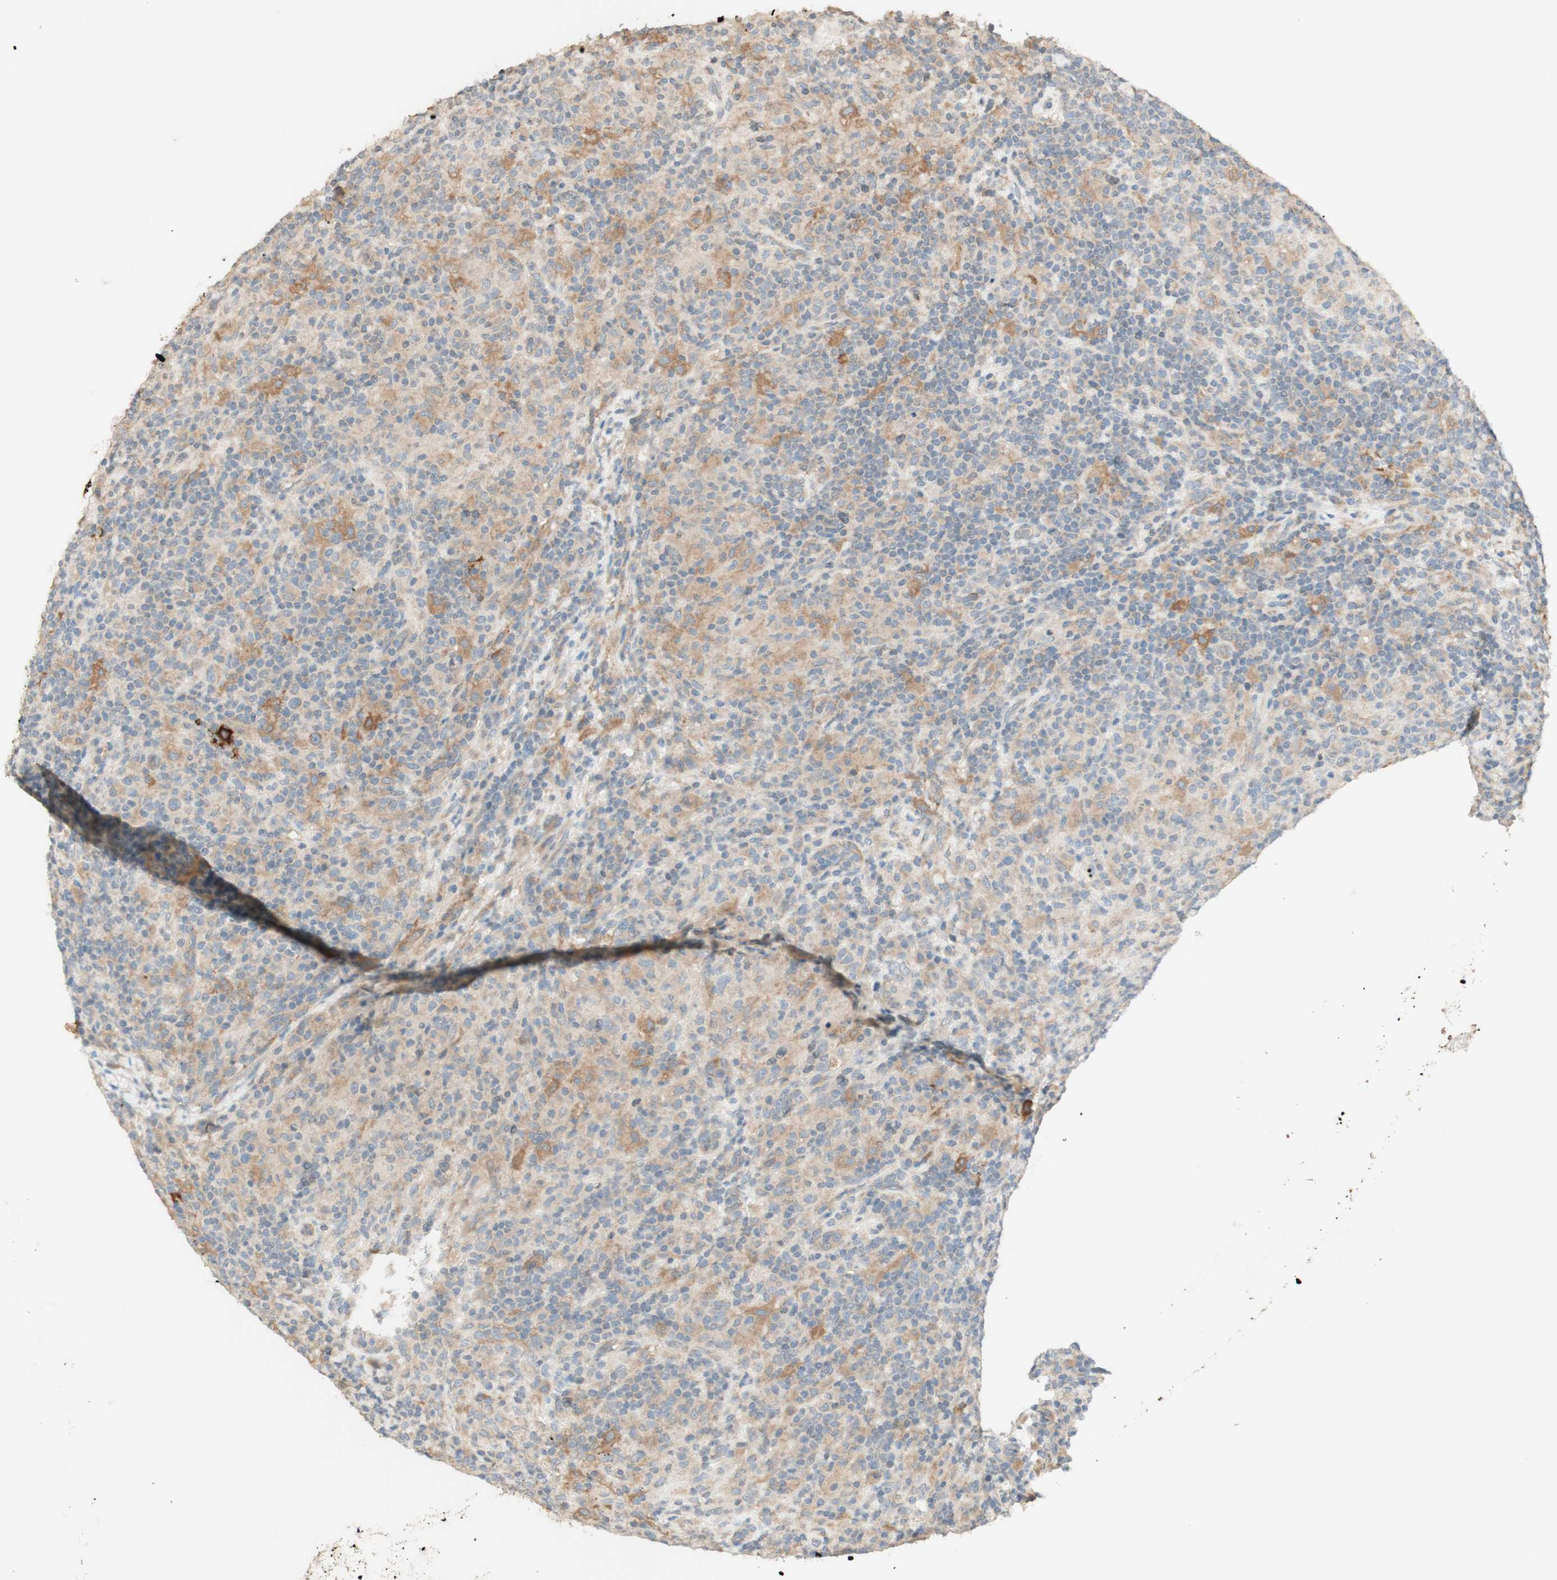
{"staining": {"intensity": "moderate", "quantity": ">75%", "location": "cytoplasmic/membranous"}, "tissue": "lymphoma", "cell_type": "Tumor cells", "image_type": "cancer", "snomed": [{"axis": "morphology", "description": "Hodgkin's disease, NOS"}, {"axis": "topography", "description": "Lymph node"}], "caption": "Hodgkin's disease tissue demonstrates moderate cytoplasmic/membranous staining in approximately >75% of tumor cells, visualized by immunohistochemistry.", "gene": "CLCN2", "patient": {"sex": "male", "age": 70}}